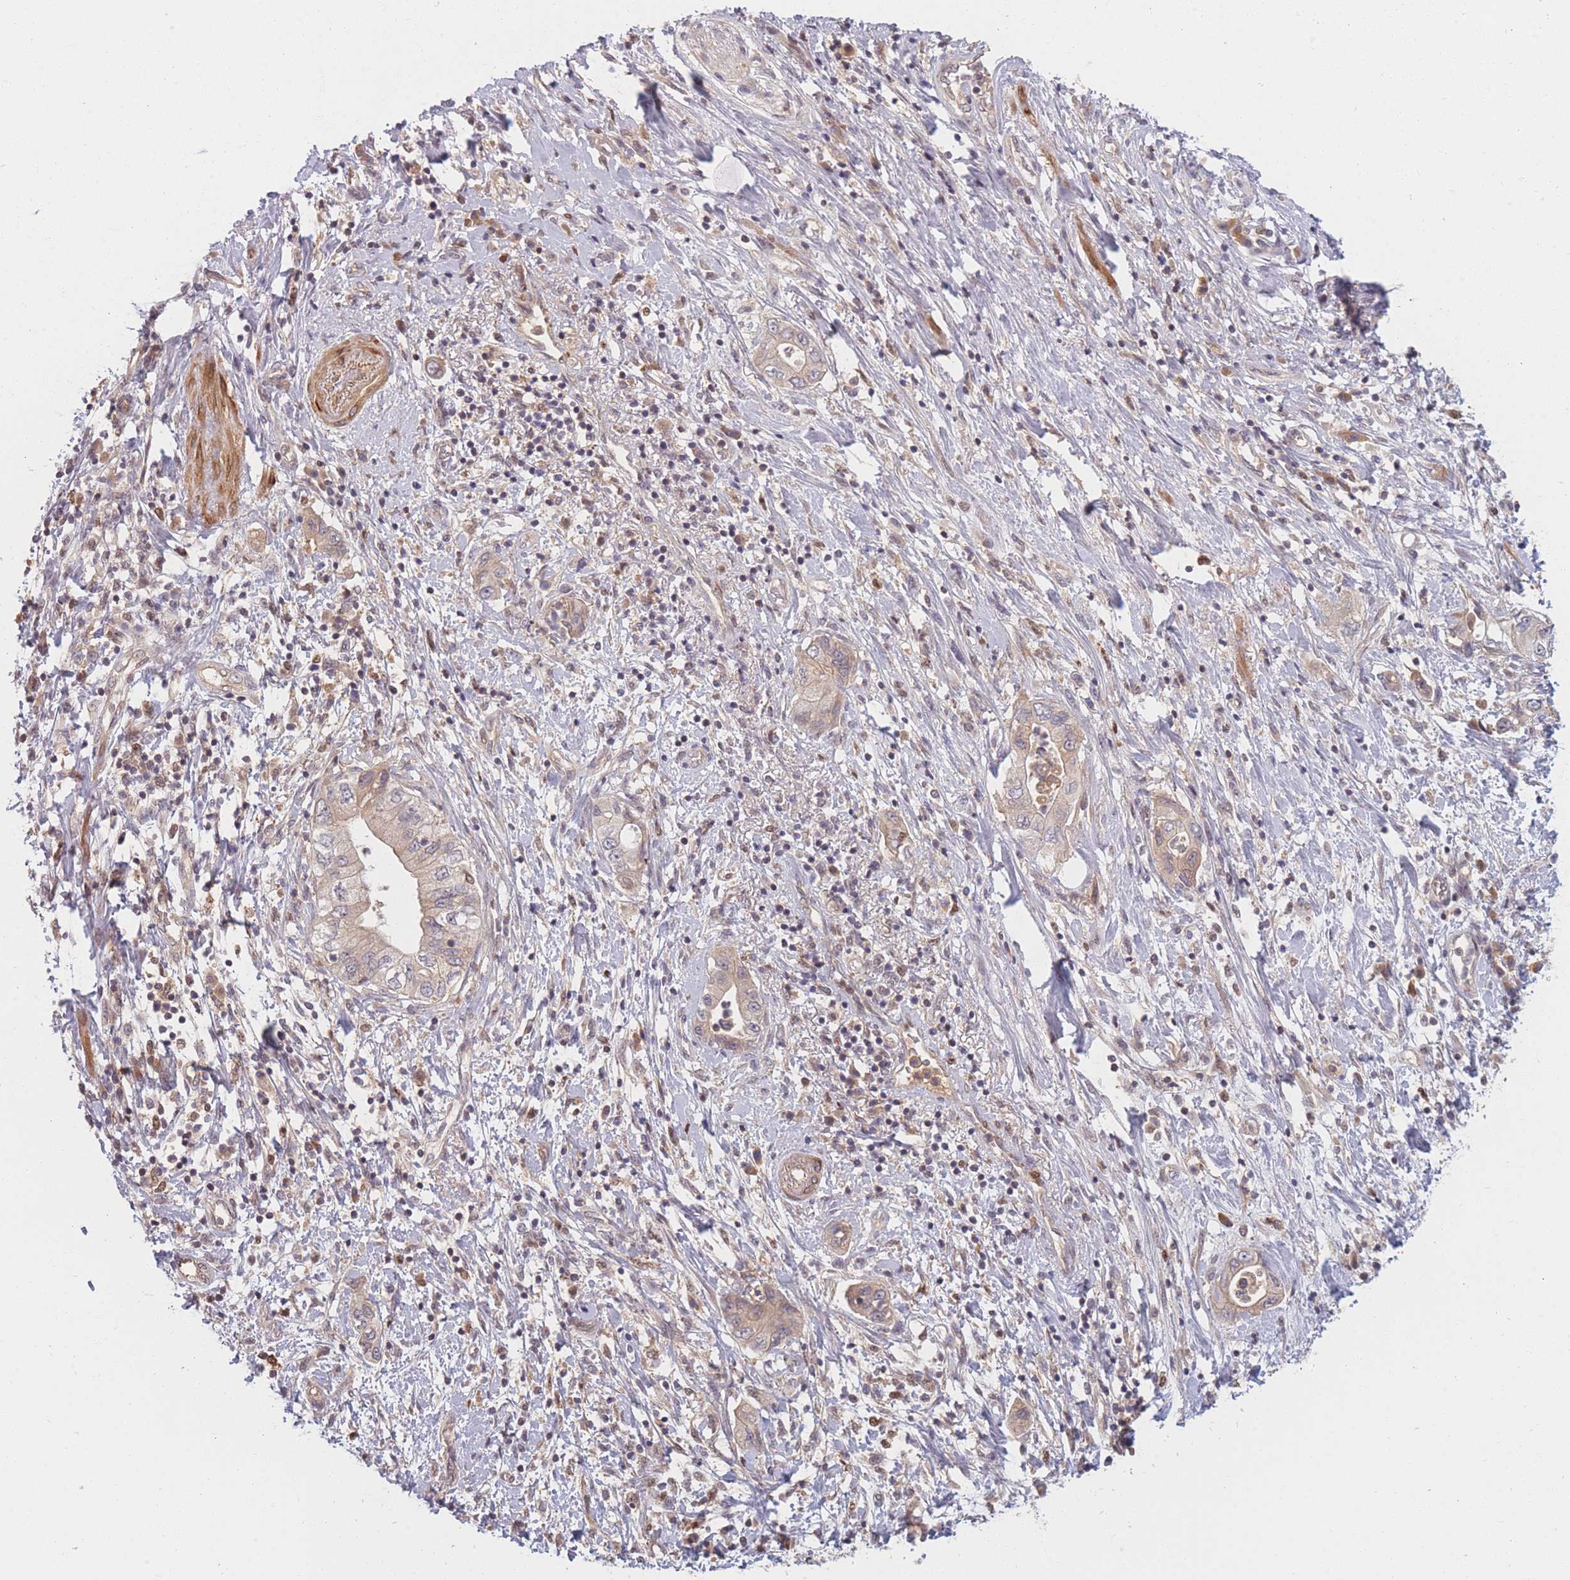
{"staining": {"intensity": "weak", "quantity": "25%-75%", "location": "cytoplasmic/membranous"}, "tissue": "pancreatic cancer", "cell_type": "Tumor cells", "image_type": "cancer", "snomed": [{"axis": "morphology", "description": "Adenocarcinoma, NOS"}, {"axis": "topography", "description": "Pancreas"}], "caption": "Protein expression analysis of human pancreatic cancer (adenocarcinoma) reveals weak cytoplasmic/membranous positivity in about 25%-75% of tumor cells. (IHC, brightfield microscopy, high magnification).", "gene": "FAM153A", "patient": {"sex": "female", "age": 73}}